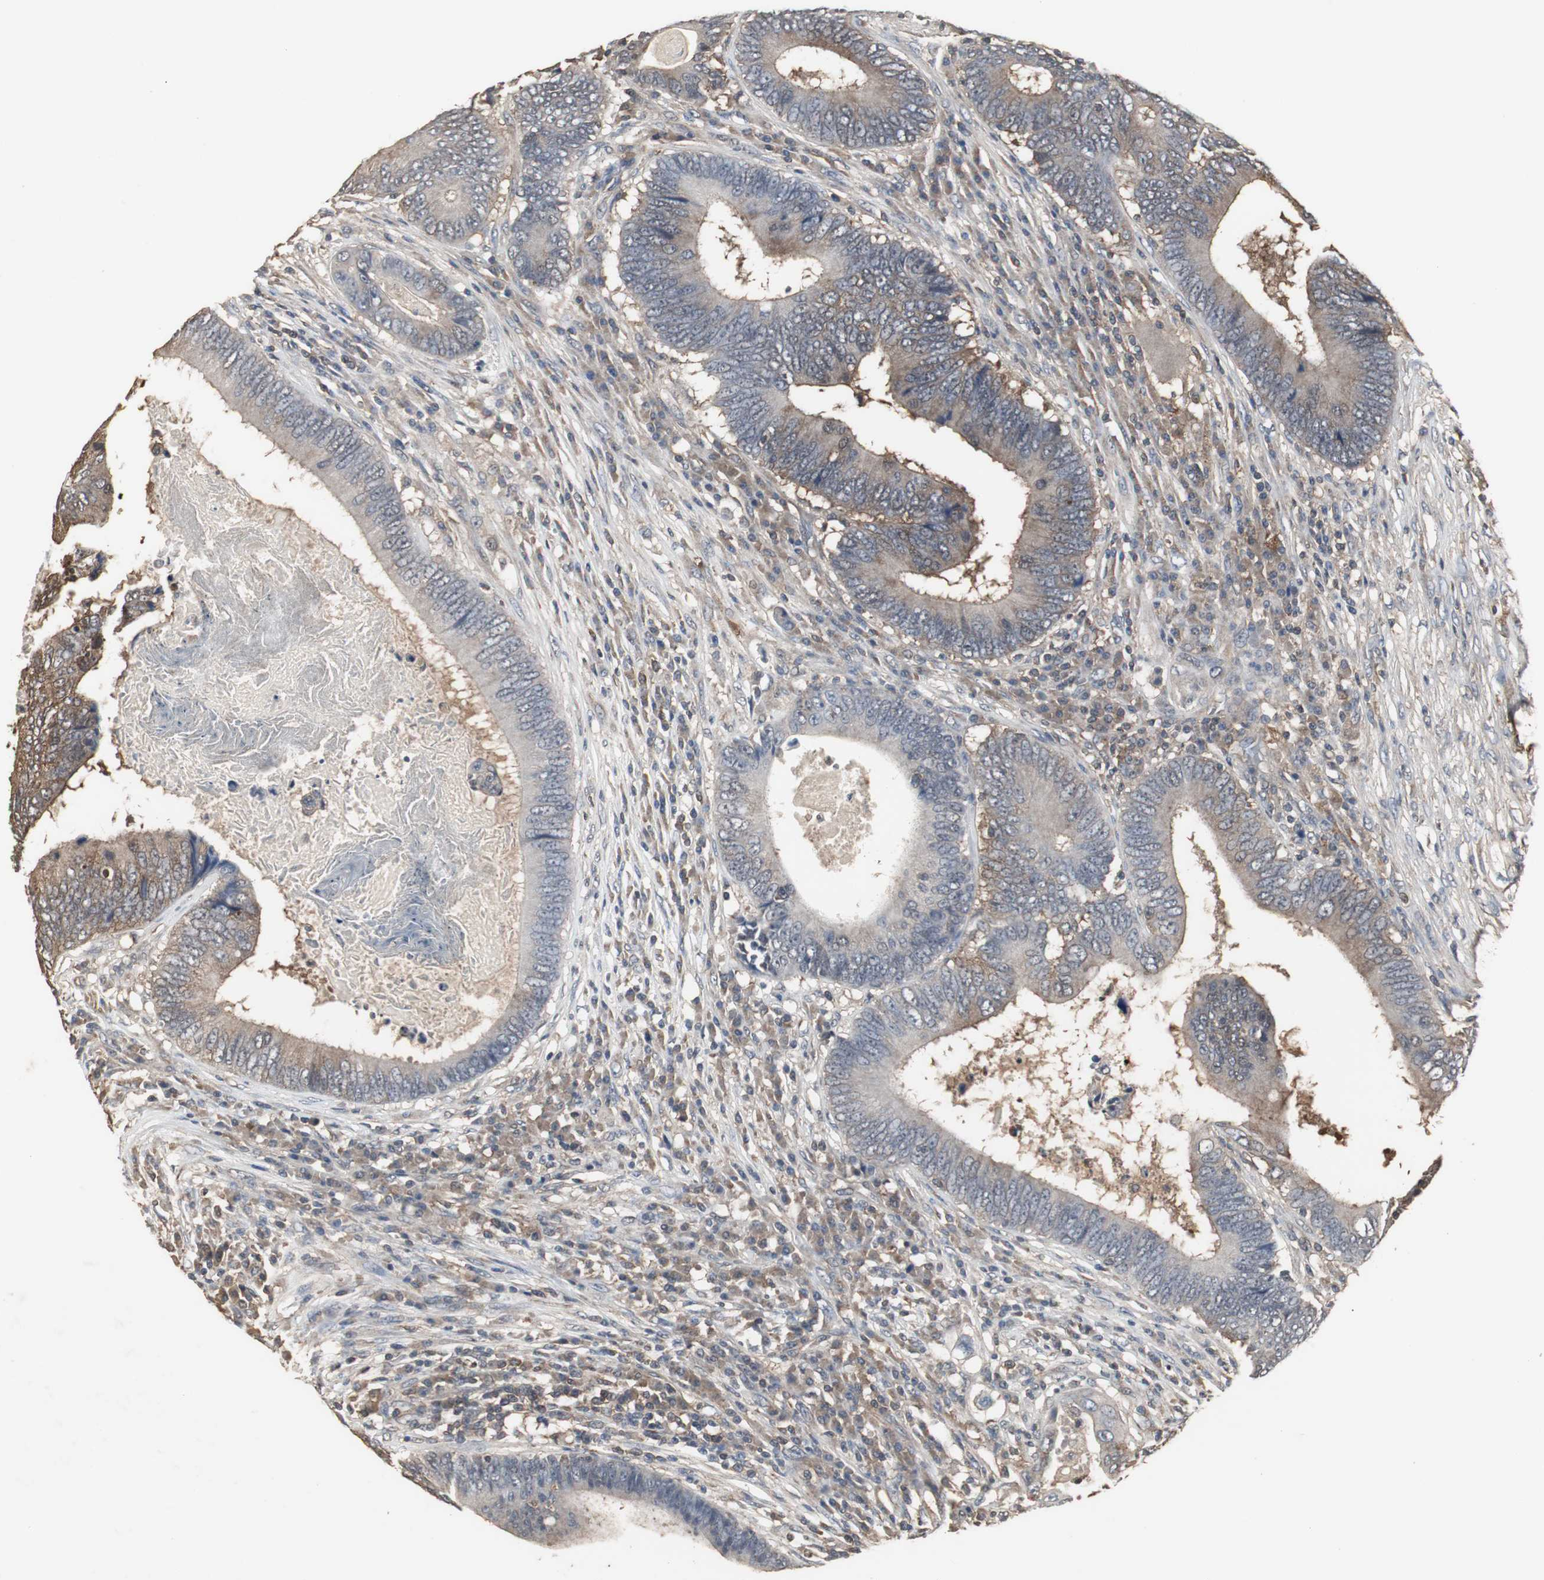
{"staining": {"intensity": "moderate", "quantity": "25%-75%", "location": "cytoplasmic/membranous"}, "tissue": "colorectal cancer", "cell_type": "Tumor cells", "image_type": "cancer", "snomed": [{"axis": "morphology", "description": "Adenocarcinoma, NOS"}, {"axis": "topography", "description": "Colon"}], "caption": "An immunohistochemistry (IHC) photomicrograph of neoplastic tissue is shown. Protein staining in brown labels moderate cytoplasmic/membranous positivity in adenocarcinoma (colorectal) within tumor cells. (brown staining indicates protein expression, while blue staining denotes nuclei).", "gene": "HPRT1", "patient": {"sex": "female", "age": 78}}